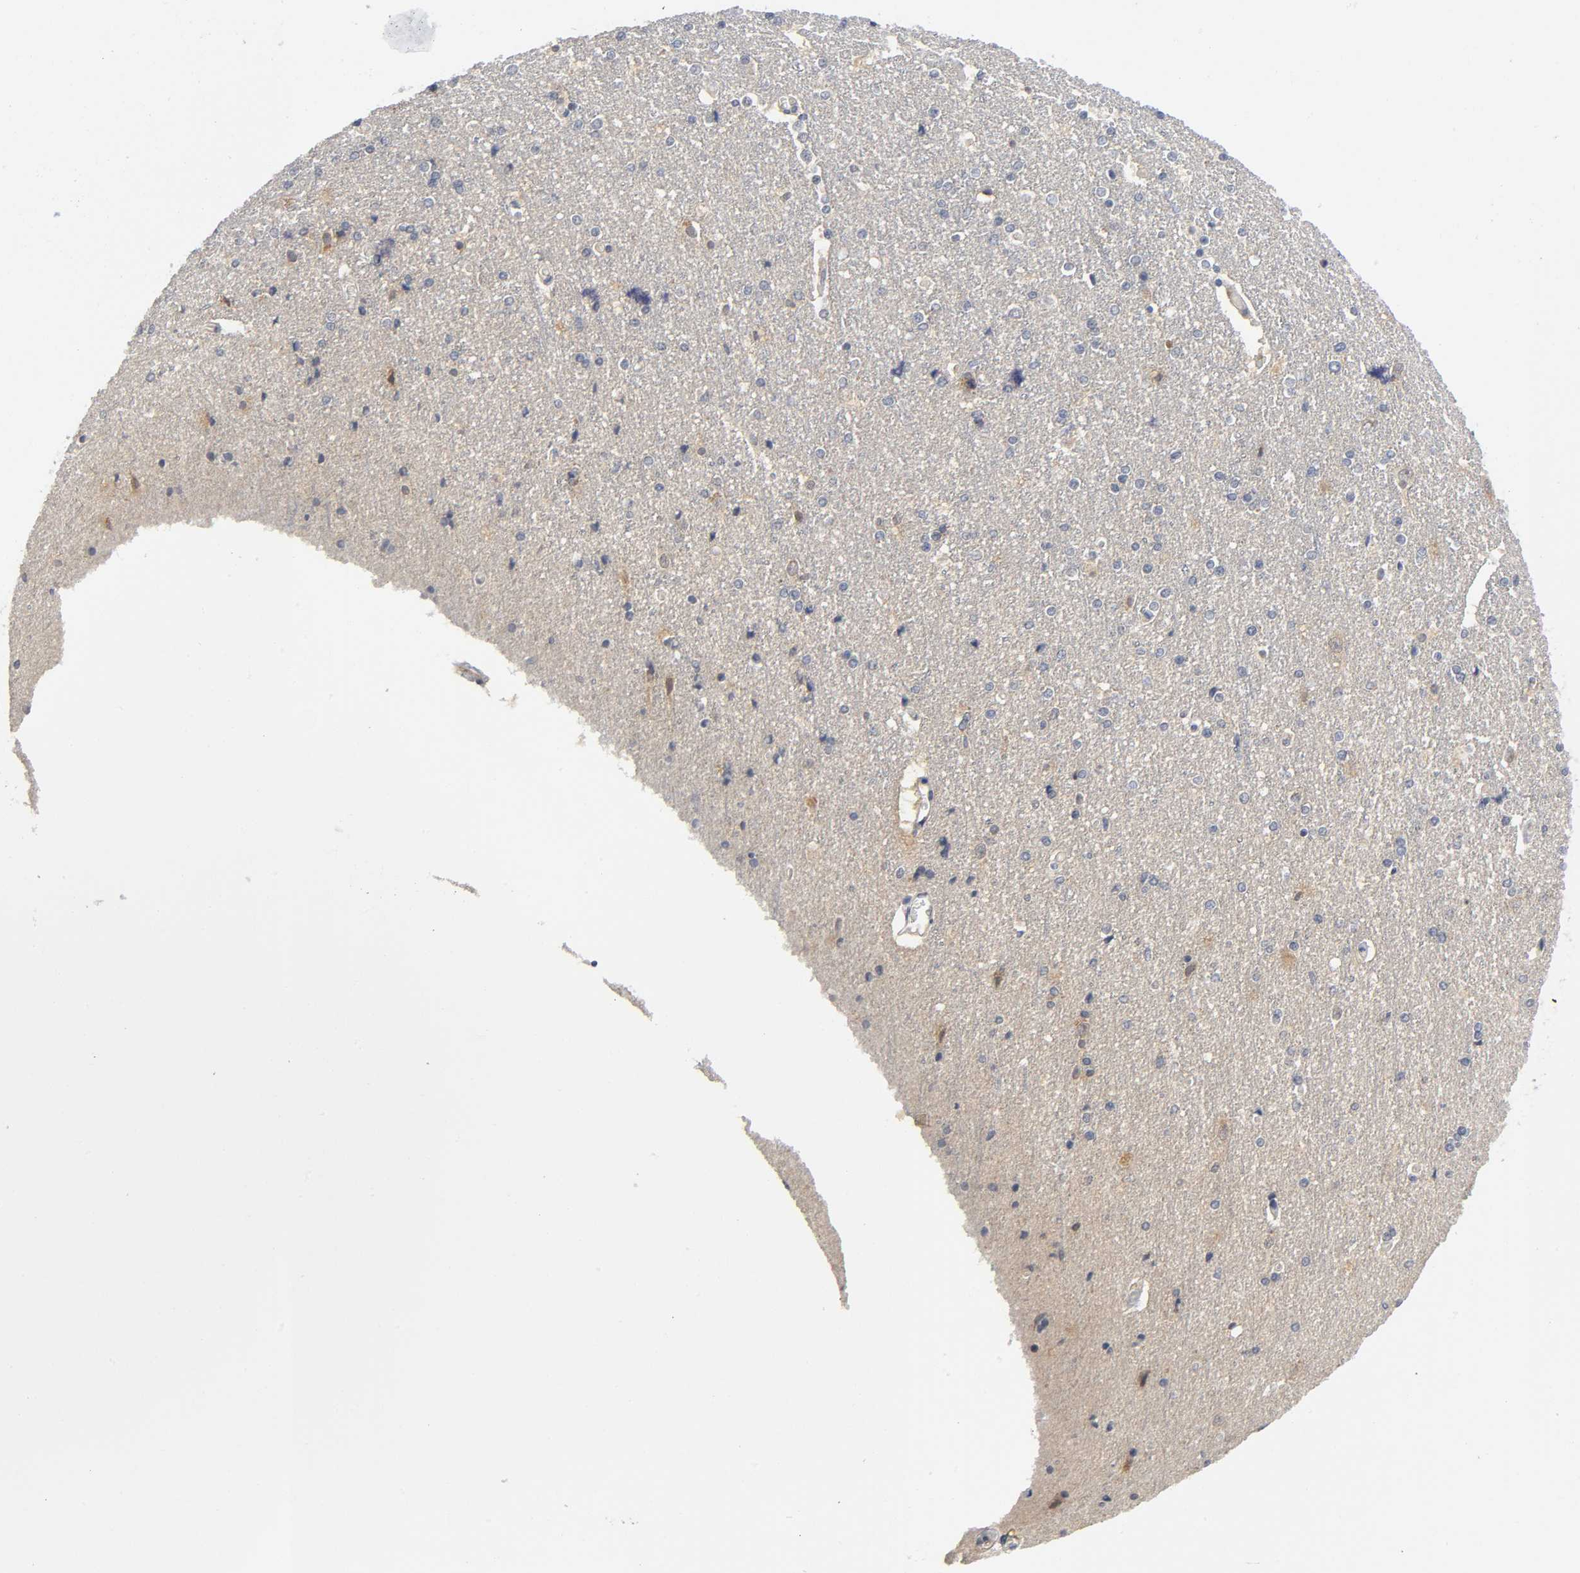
{"staining": {"intensity": "weak", "quantity": "<25%", "location": "cytoplasmic/membranous"}, "tissue": "caudate", "cell_type": "Glial cells", "image_type": "normal", "snomed": [{"axis": "morphology", "description": "Normal tissue, NOS"}, {"axis": "topography", "description": "Lateral ventricle wall"}], "caption": "Immunohistochemistry image of benign caudate stained for a protein (brown), which reveals no expression in glial cells. Brightfield microscopy of immunohistochemistry (IHC) stained with DAB (brown) and hematoxylin (blue), captured at high magnification.", "gene": "MAPK8", "patient": {"sex": "female", "age": 54}}